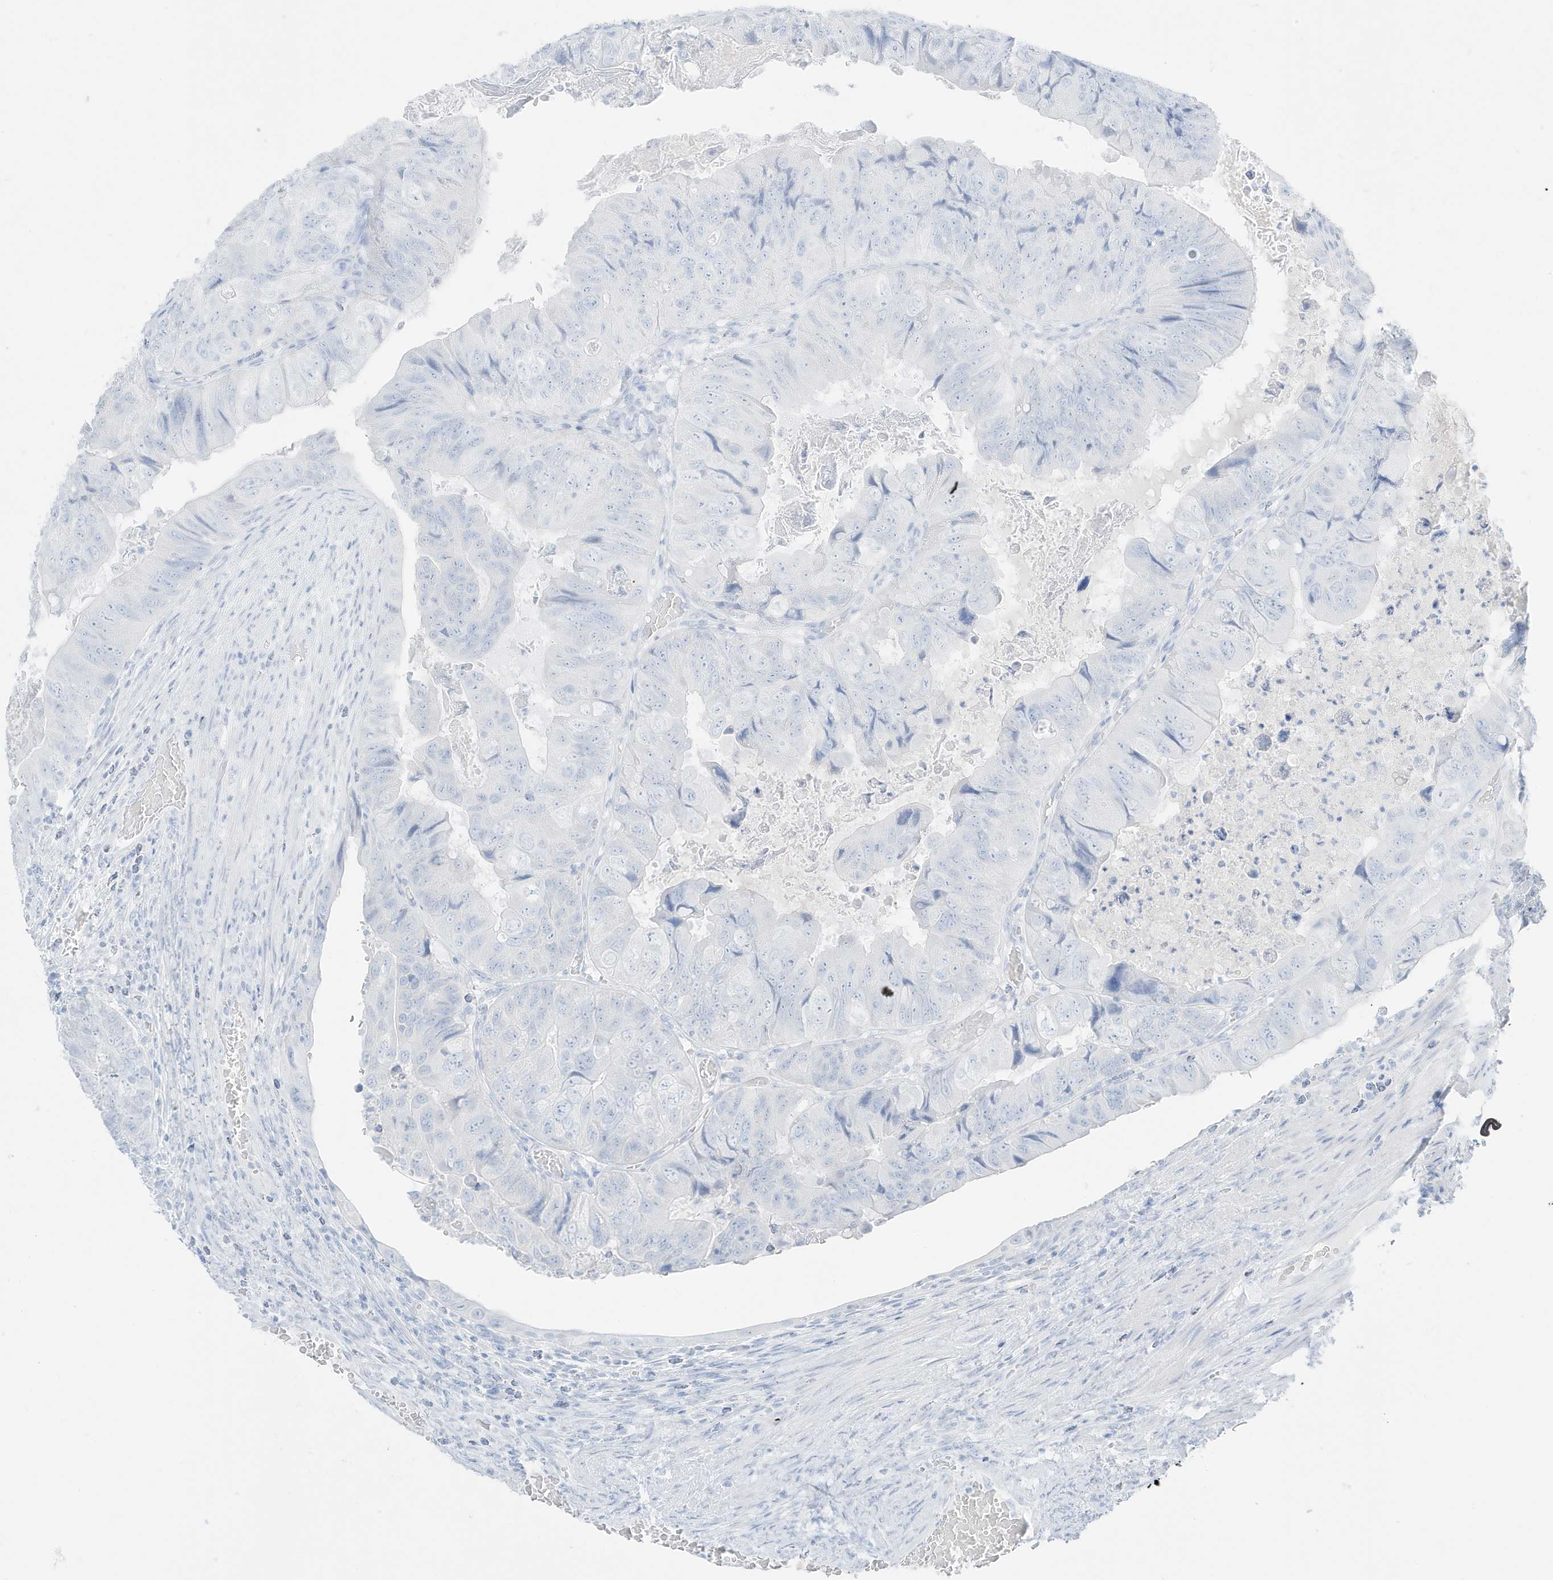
{"staining": {"intensity": "negative", "quantity": "none", "location": "none"}, "tissue": "colorectal cancer", "cell_type": "Tumor cells", "image_type": "cancer", "snomed": [{"axis": "morphology", "description": "Adenocarcinoma, NOS"}, {"axis": "topography", "description": "Rectum"}], "caption": "Tumor cells show no significant positivity in colorectal adenocarcinoma.", "gene": "SLC22A13", "patient": {"sex": "male", "age": 63}}